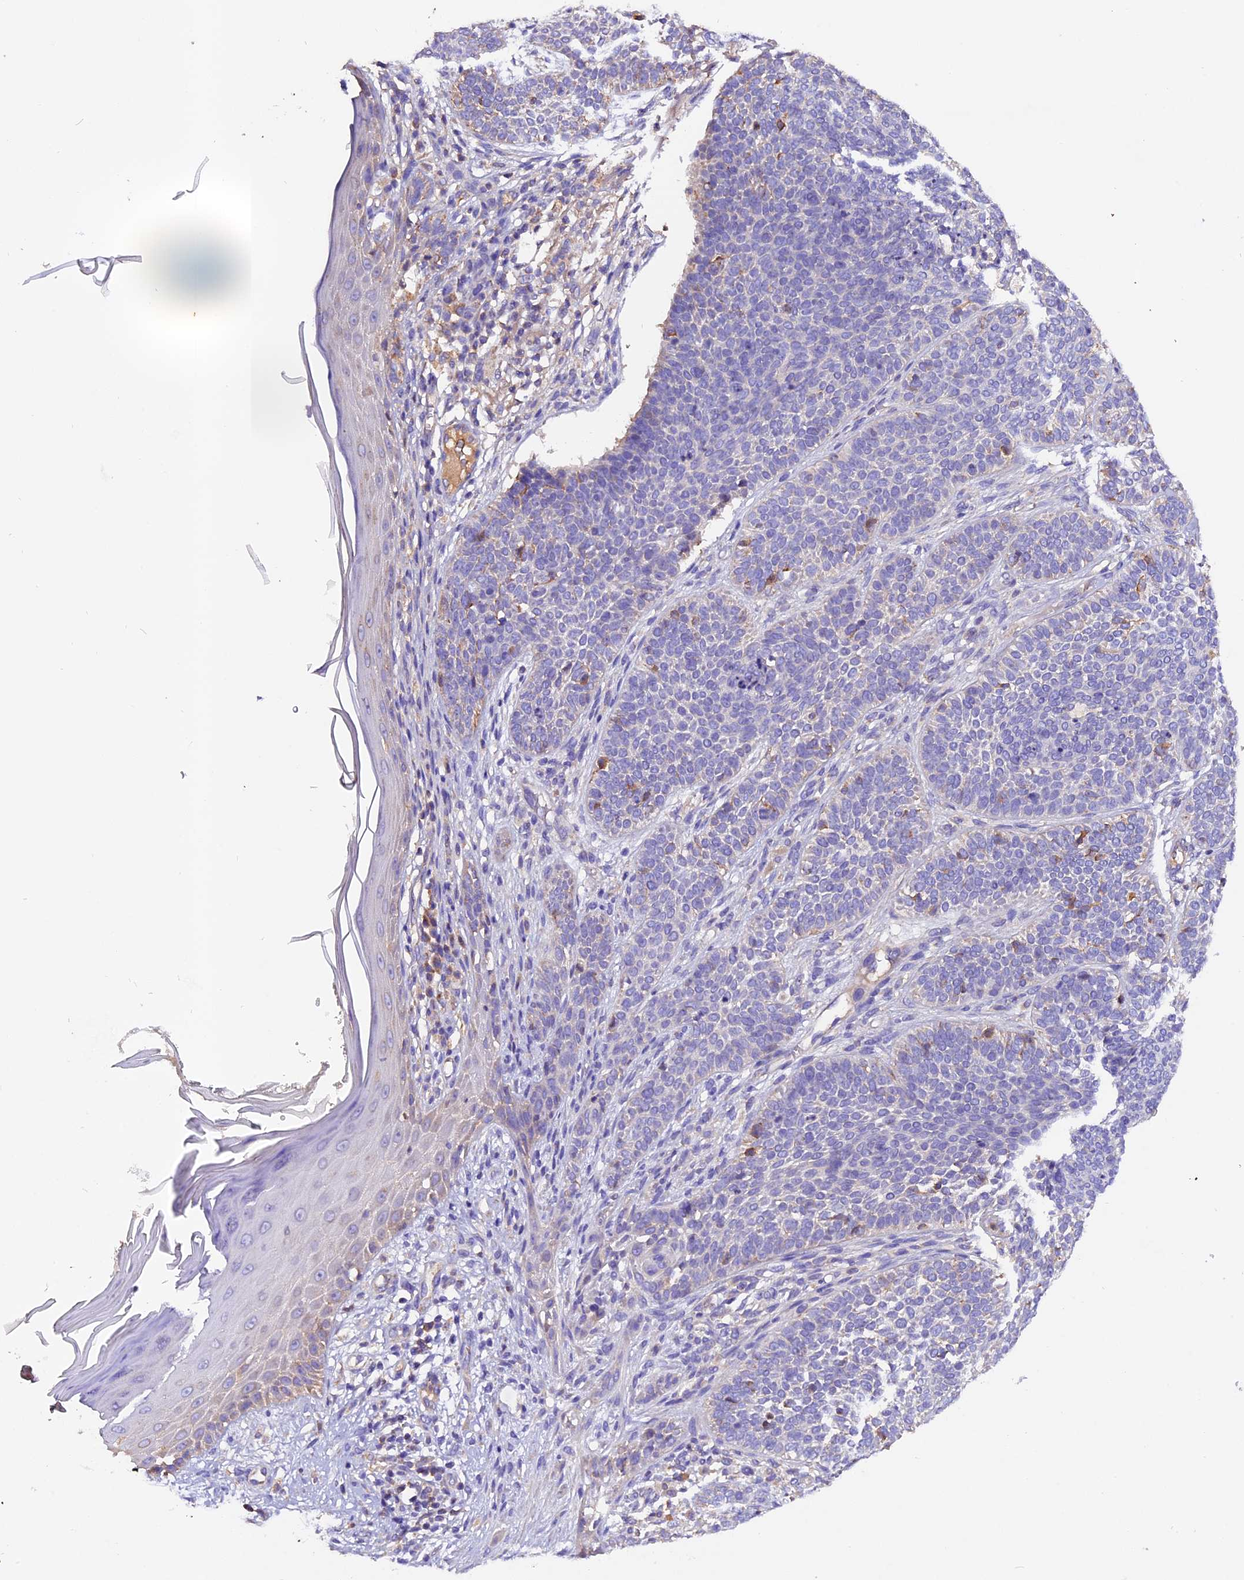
{"staining": {"intensity": "negative", "quantity": "none", "location": "none"}, "tissue": "skin cancer", "cell_type": "Tumor cells", "image_type": "cancer", "snomed": [{"axis": "morphology", "description": "Basal cell carcinoma"}, {"axis": "topography", "description": "Skin"}], "caption": "A photomicrograph of basal cell carcinoma (skin) stained for a protein demonstrates no brown staining in tumor cells.", "gene": "SIX5", "patient": {"sex": "male", "age": 85}}